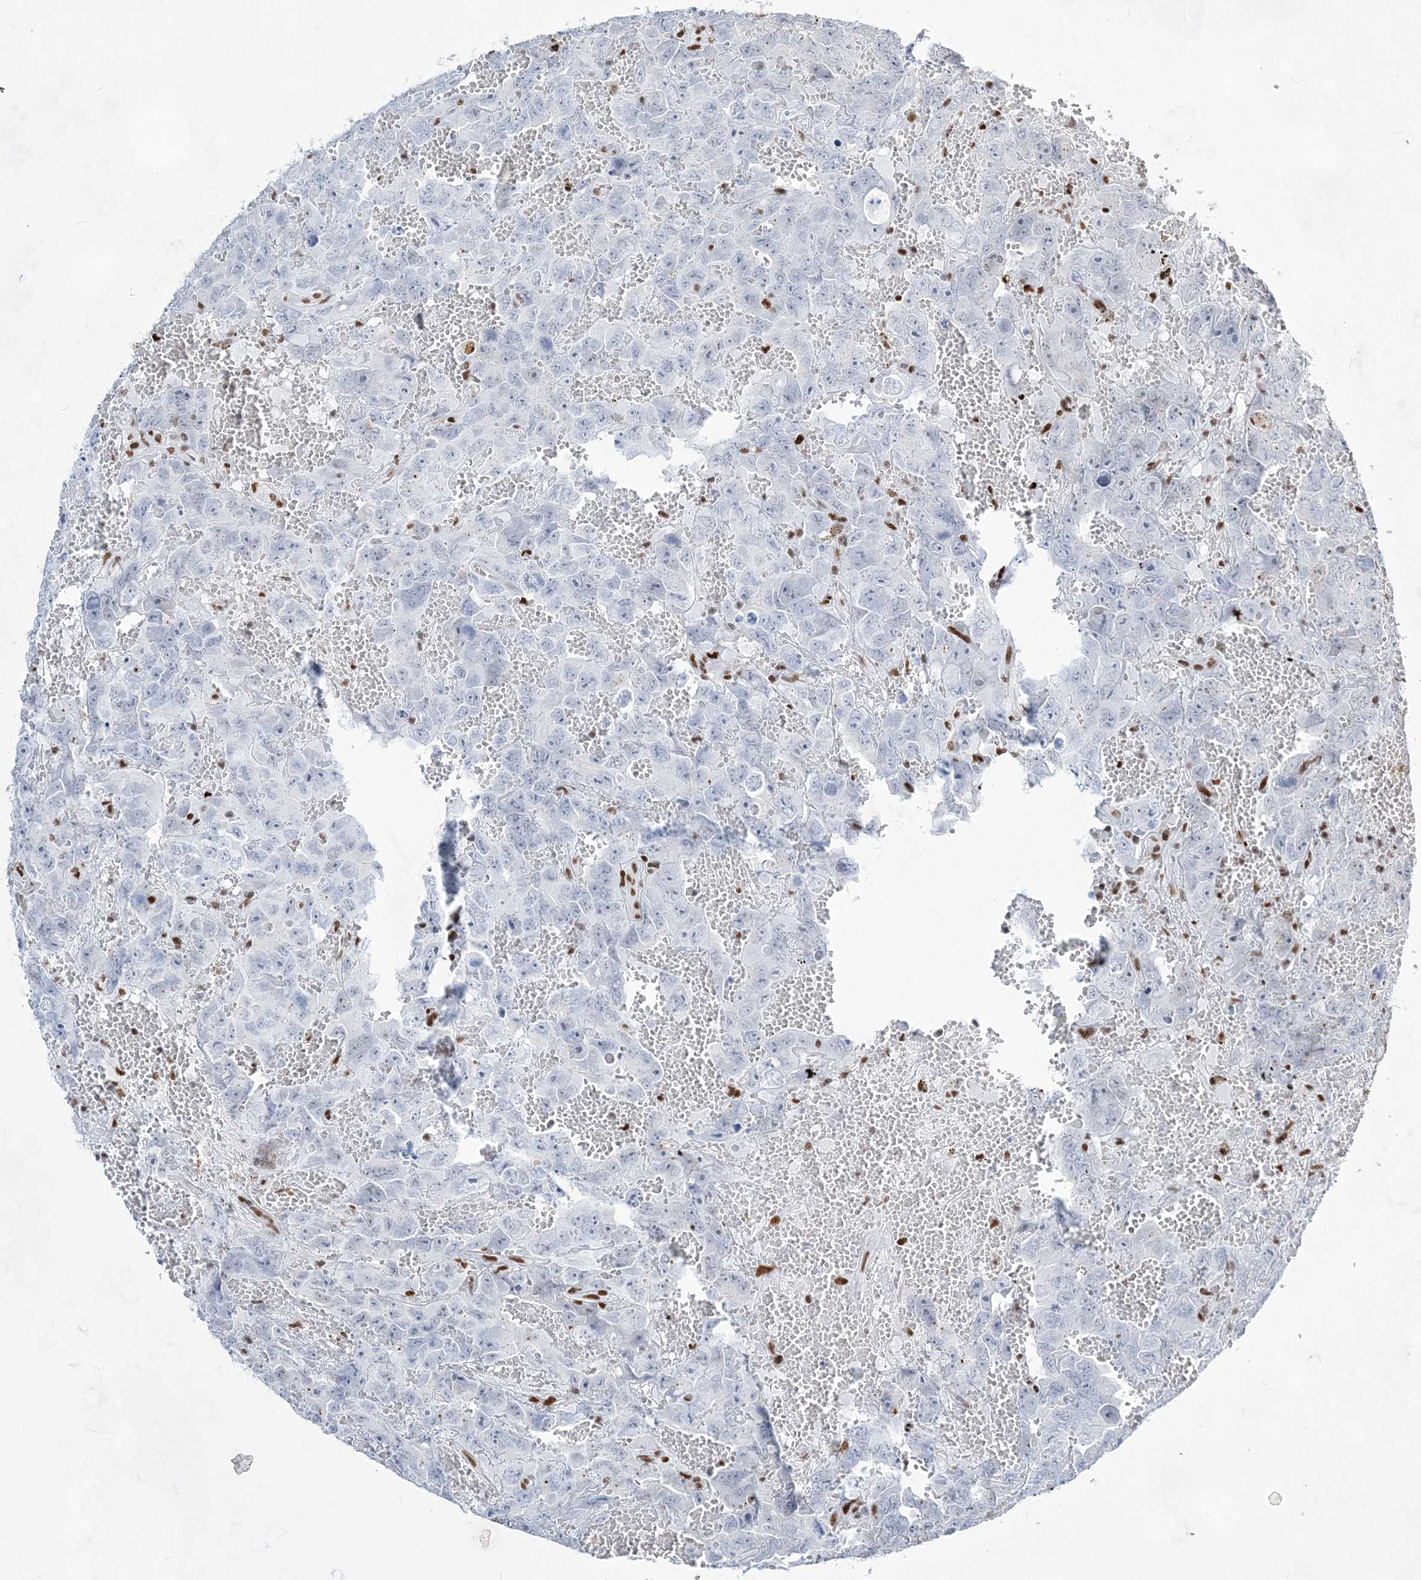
{"staining": {"intensity": "negative", "quantity": "none", "location": "none"}, "tissue": "testis cancer", "cell_type": "Tumor cells", "image_type": "cancer", "snomed": [{"axis": "morphology", "description": "Carcinoma, Embryonal, NOS"}, {"axis": "topography", "description": "Testis"}], "caption": "Tumor cells show no significant protein staining in testis cancer.", "gene": "ZBTB7A", "patient": {"sex": "male", "age": 45}}